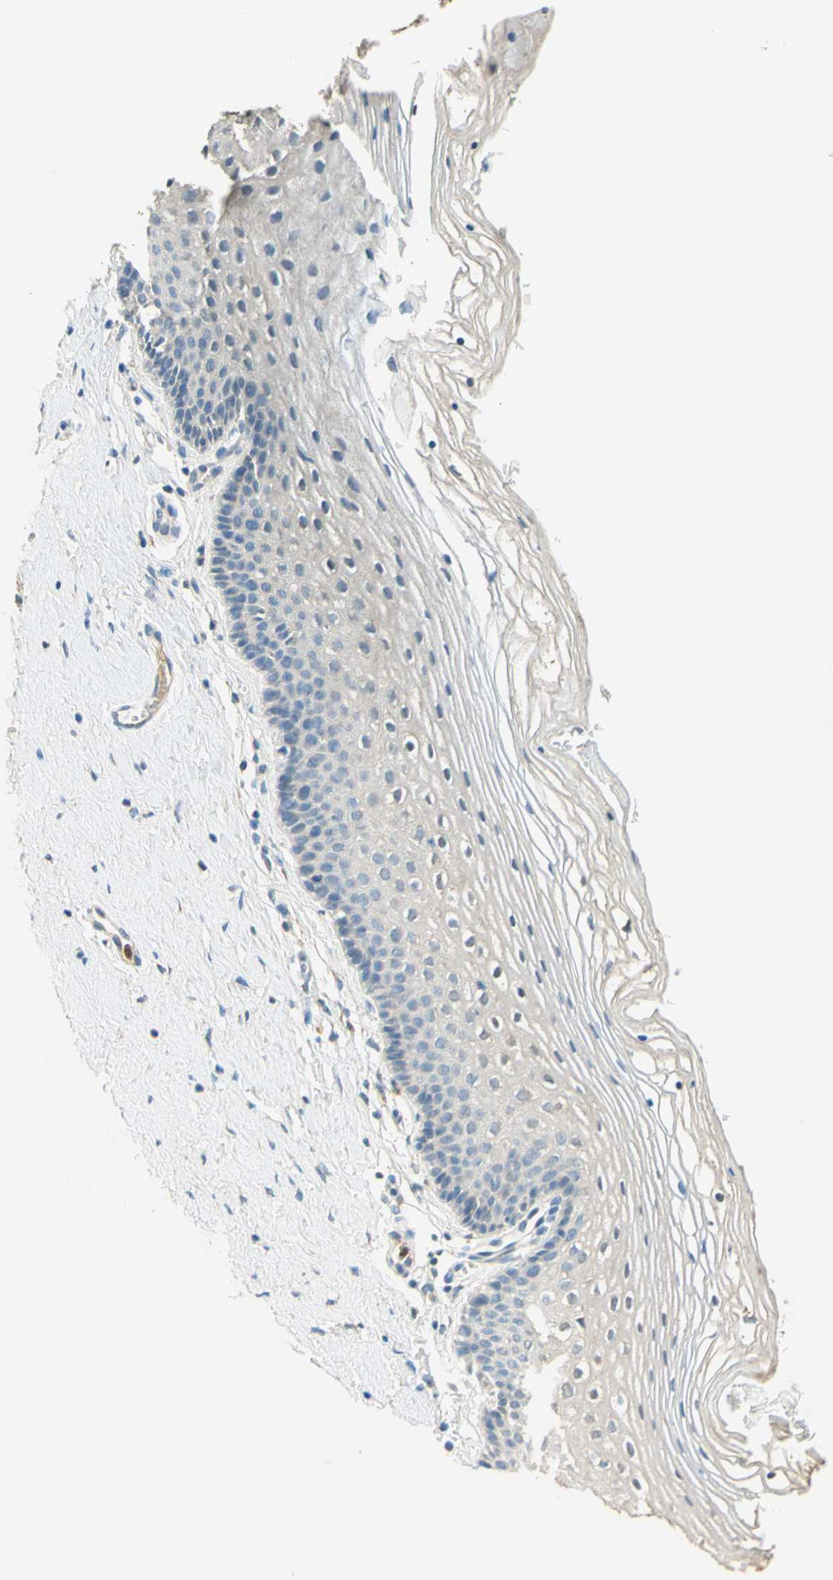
{"staining": {"intensity": "negative", "quantity": "none", "location": "none"}, "tissue": "vagina", "cell_type": "Squamous epithelial cells", "image_type": "normal", "snomed": [{"axis": "morphology", "description": "Normal tissue, NOS"}, {"axis": "topography", "description": "Vagina"}], "caption": "This is an immunohistochemistry image of unremarkable vagina. There is no expression in squamous epithelial cells.", "gene": "ENTREP2", "patient": {"sex": "female", "age": 32}}